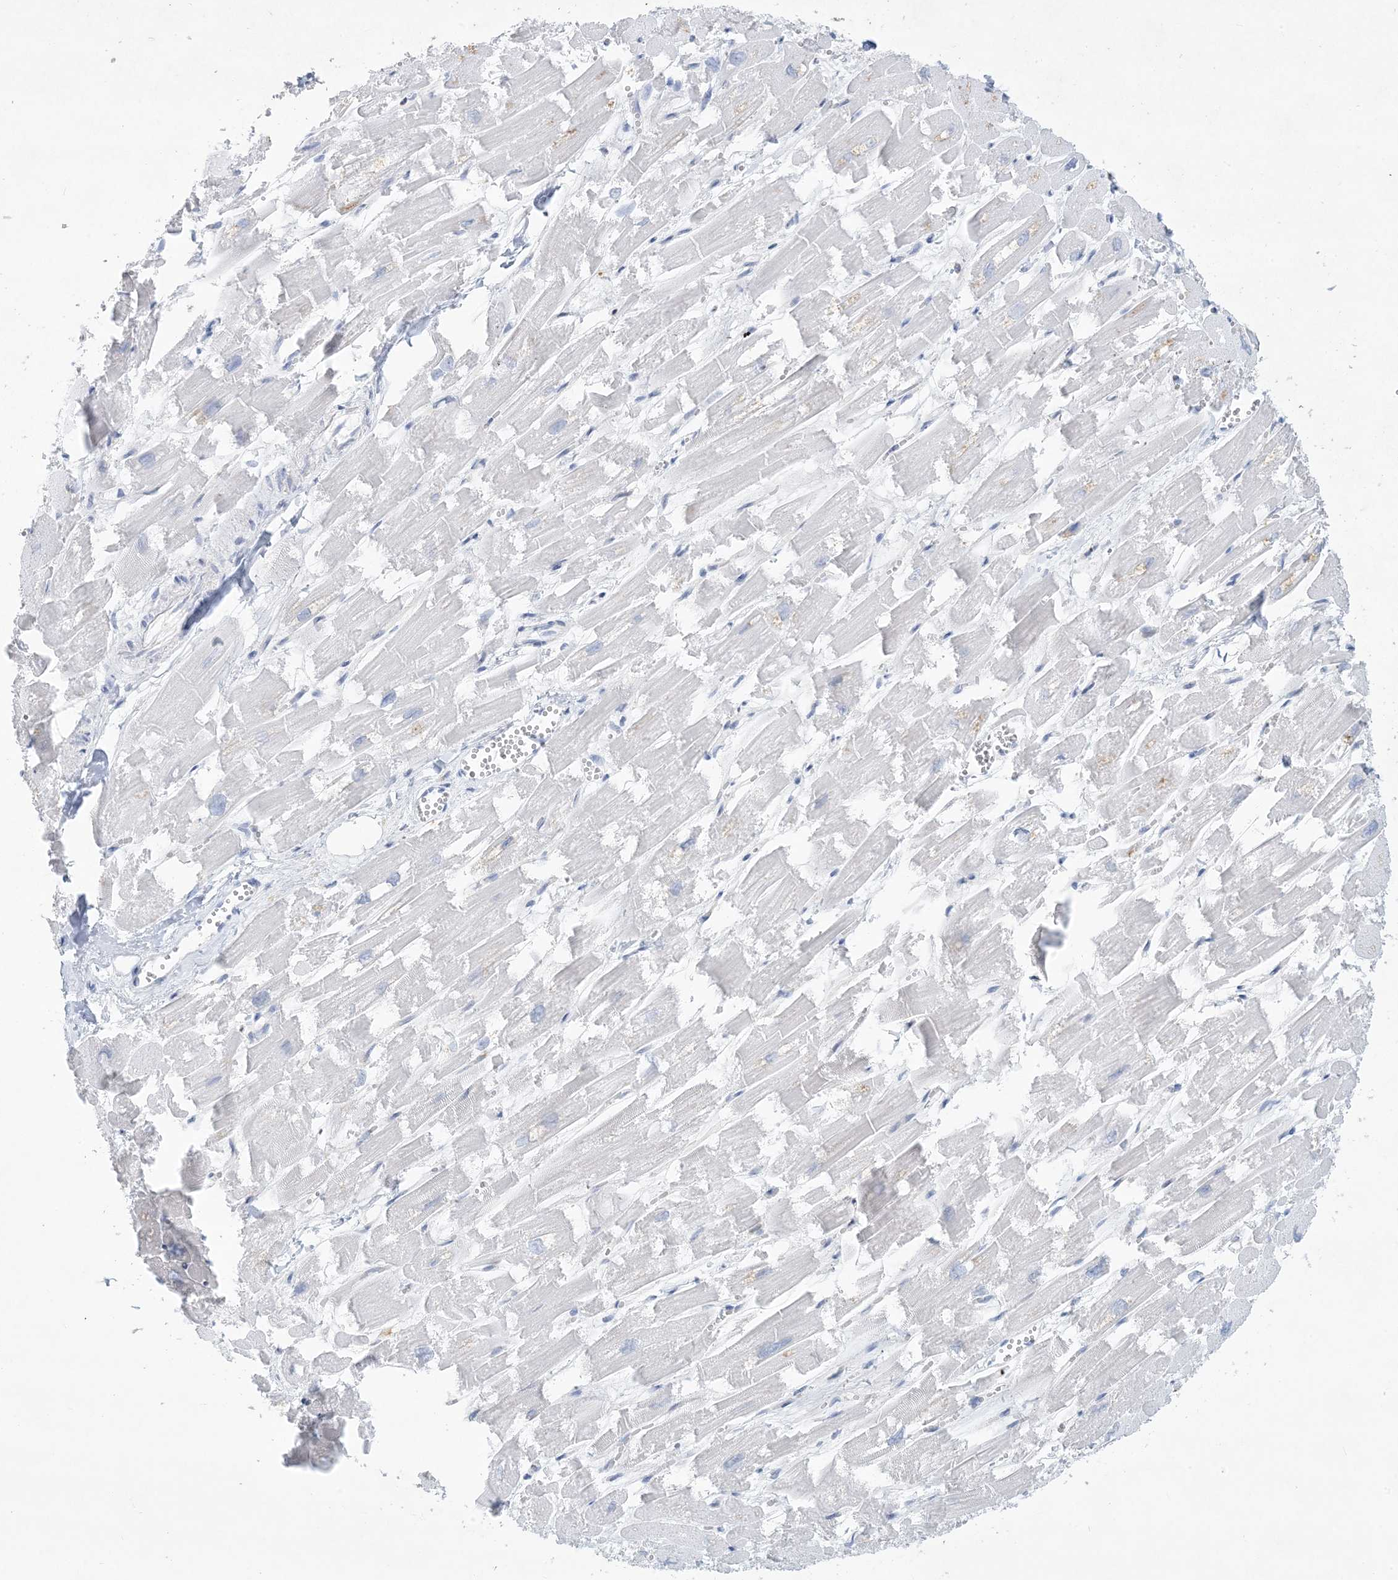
{"staining": {"intensity": "negative", "quantity": "none", "location": "none"}, "tissue": "heart muscle", "cell_type": "Cardiomyocytes", "image_type": "normal", "snomed": [{"axis": "morphology", "description": "Normal tissue, NOS"}, {"axis": "topography", "description": "Heart"}], "caption": "The micrograph exhibits no significant expression in cardiomyocytes of heart muscle. The staining is performed using DAB brown chromogen with nuclei counter-stained in using hematoxylin.", "gene": "PSD4", "patient": {"sex": "male", "age": 54}}